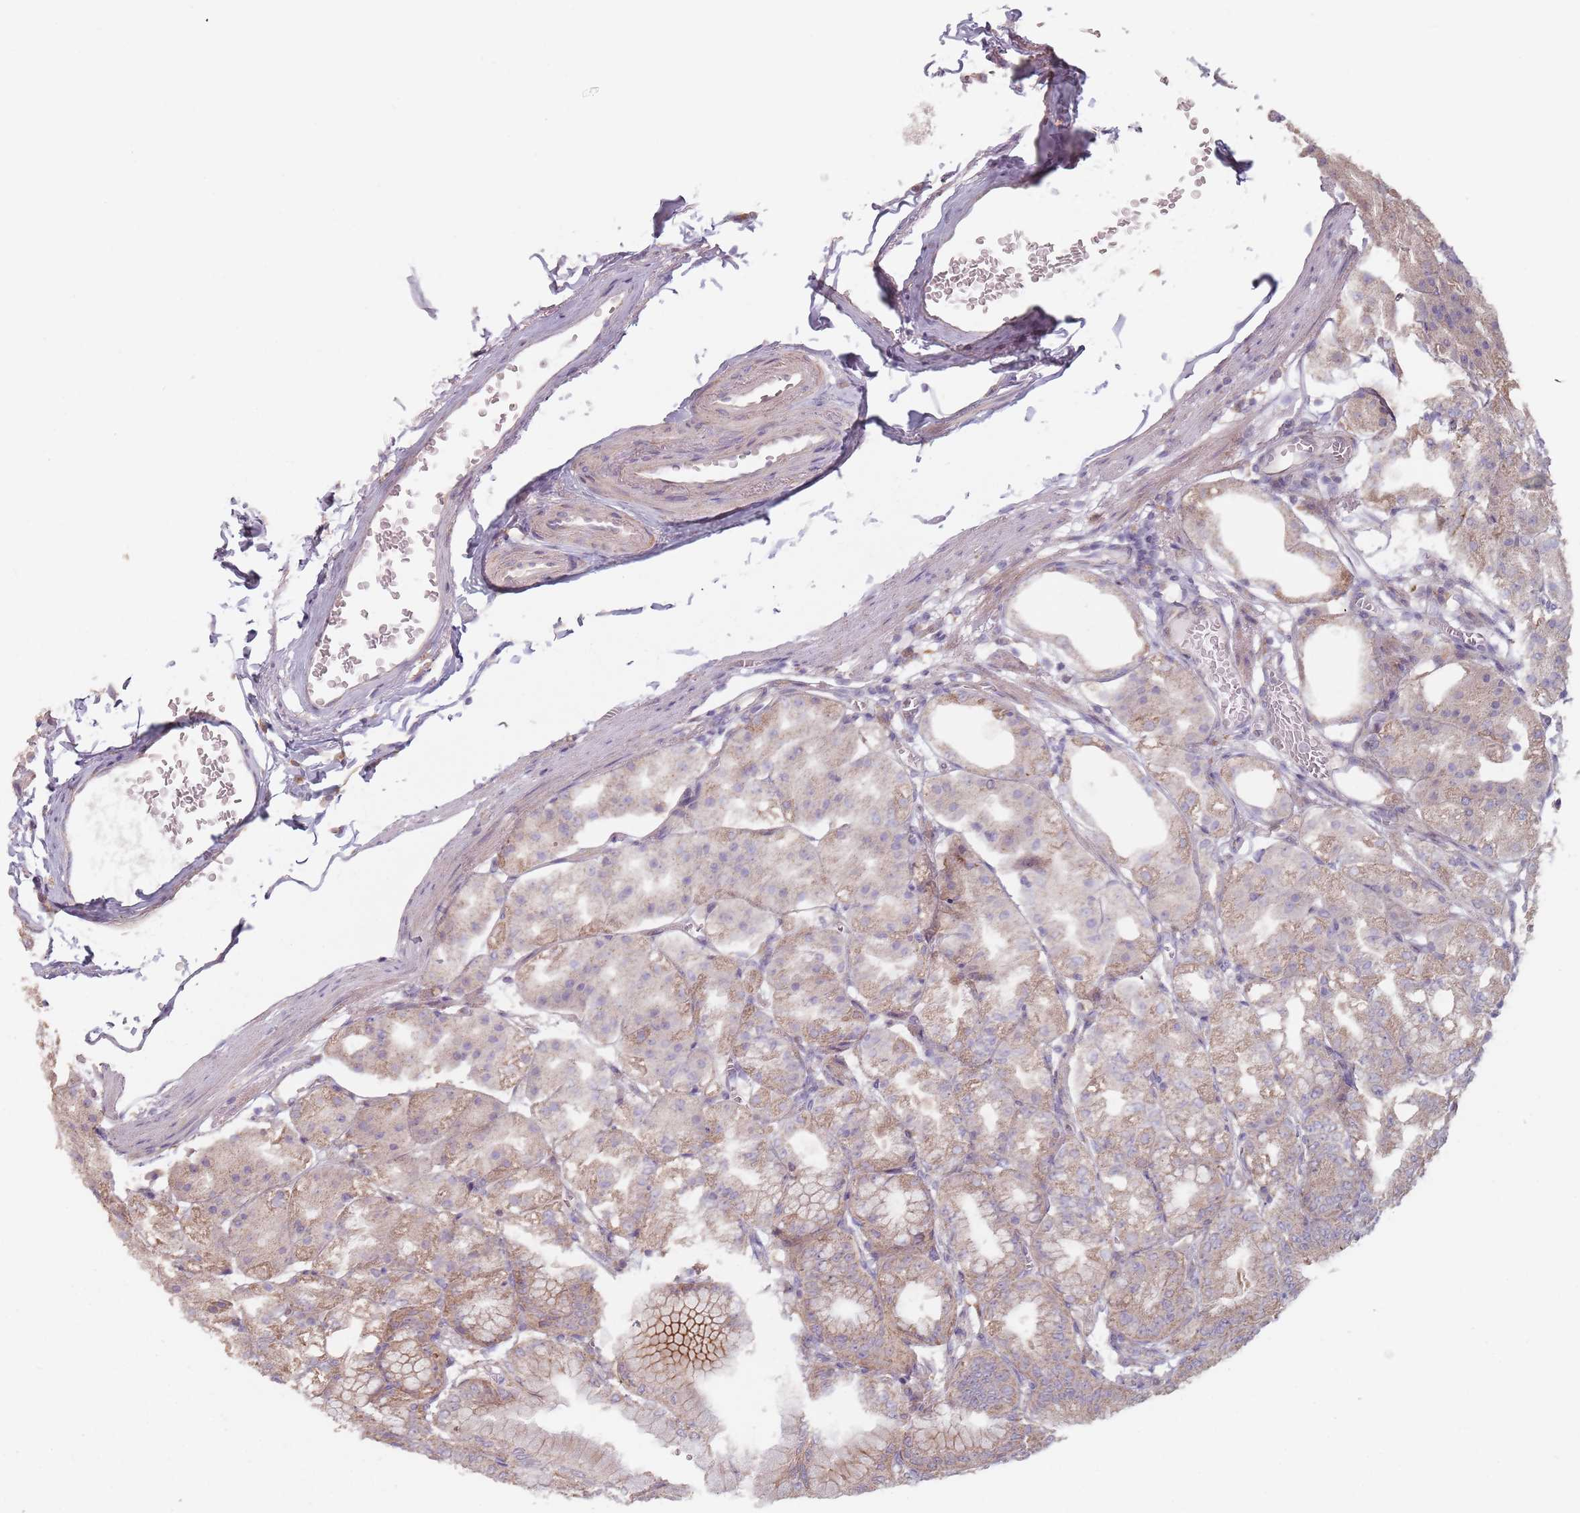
{"staining": {"intensity": "moderate", "quantity": "25%-75%", "location": "cytoplasmic/membranous"}, "tissue": "stomach", "cell_type": "Glandular cells", "image_type": "normal", "snomed": [{"axis": "morphology", "description": "Normal tissue, NOS"}, {"axis": "topography", "description": "Stomach, lower"}], "caption": "Glandular cells reveal moderate cytoplasmic/membranous expression in approximately 25%-75% of cells in normal stomach. (Stains: DAB in brown, nuclei in blue, Microscopy: brightfield microscopy at high magnification).", "gene": "VPS52", "patient": {"sex": "male", "age": 71}}